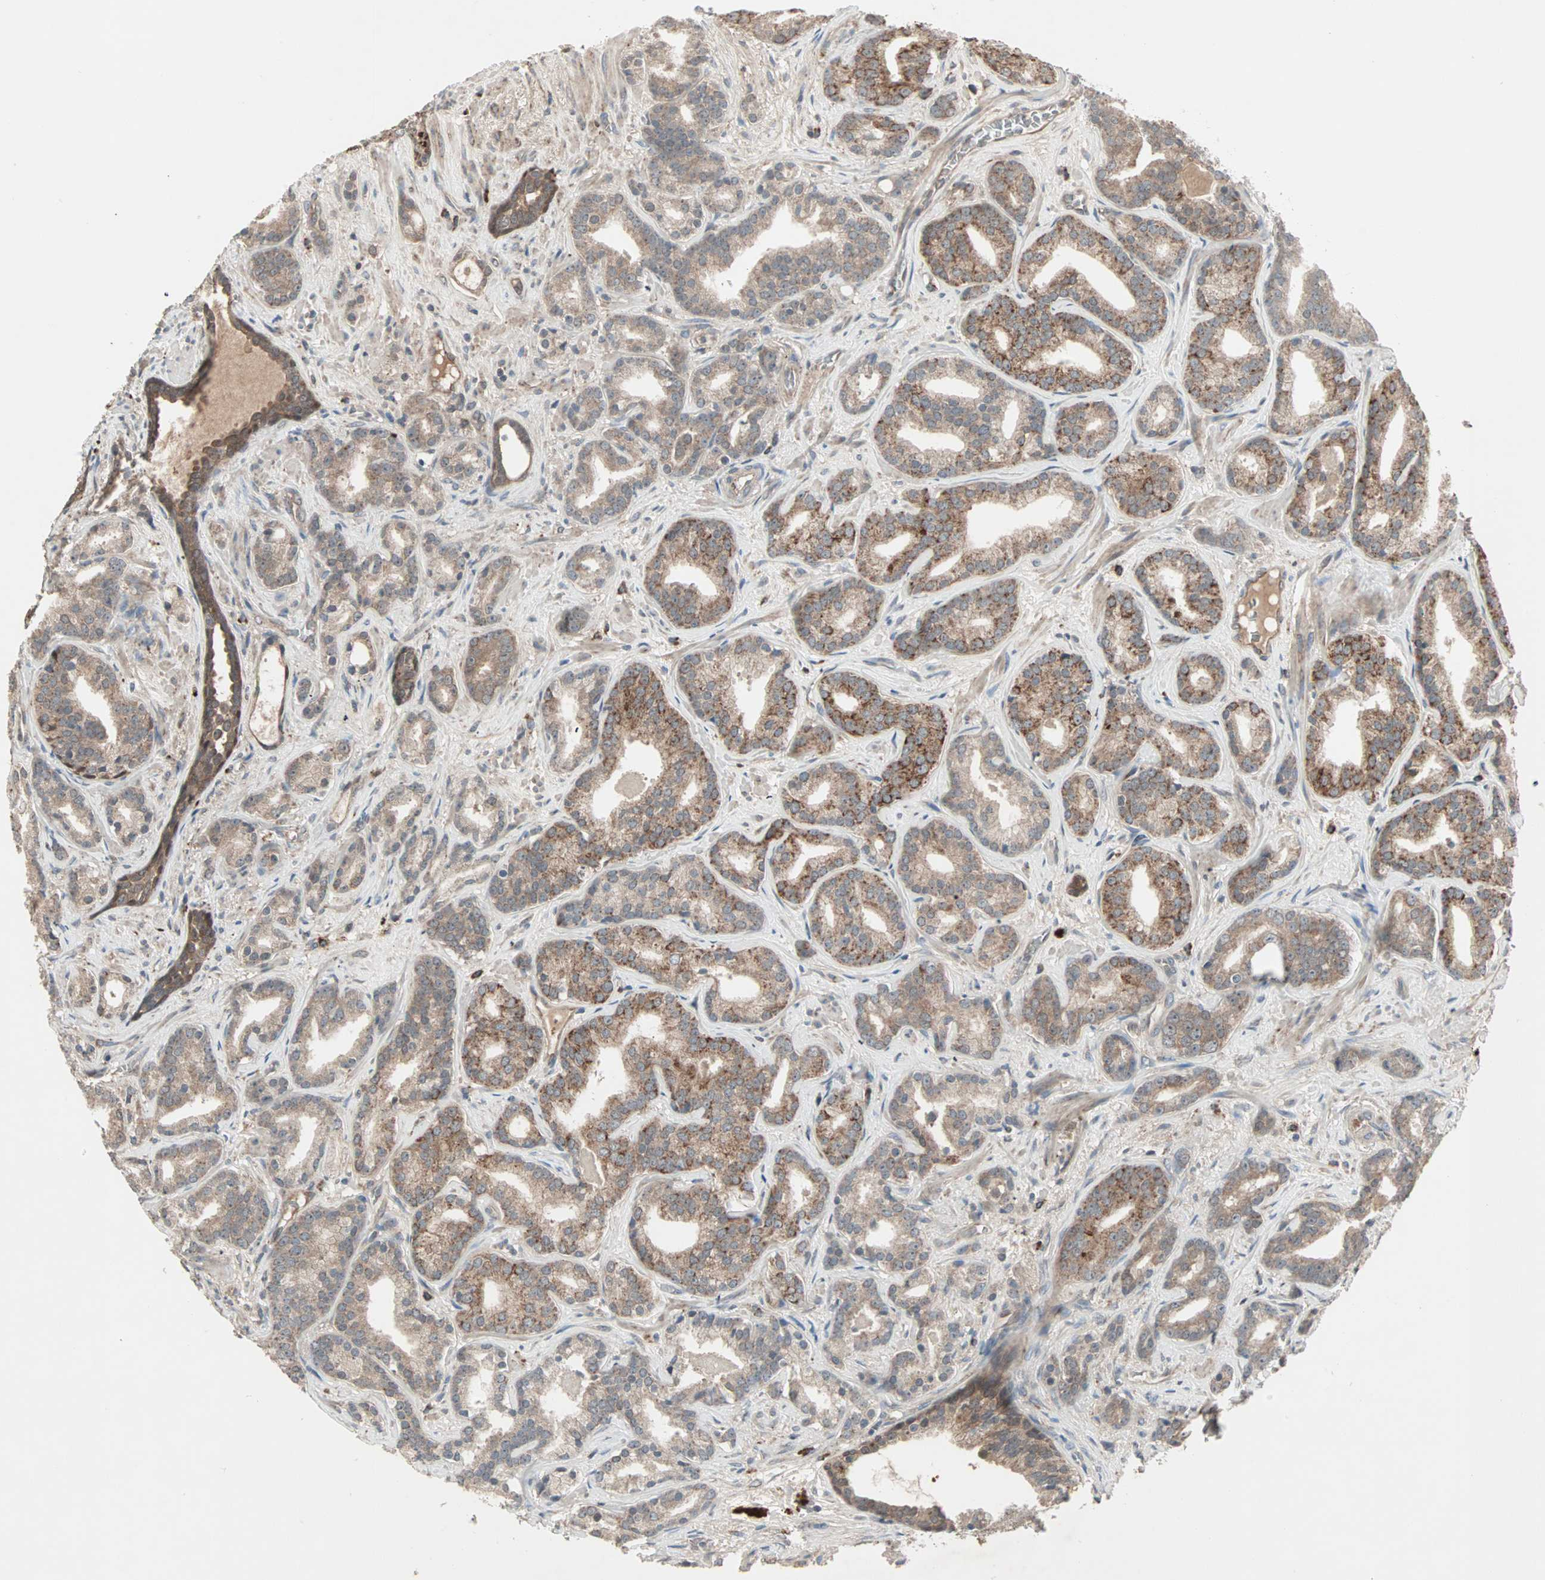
{"staining": {"intensity": "strong", "quantity": "25%-75%", "location": "cytoplasmic/membranous"}, "tissue": "prostate cancer", "cell_type": "Tumor cells", "image_type": "cancer", "snomed": [{"axis": "morphology", "description": "Adenocarcinoma, Low grade"}, {"axis": "topography", "description": "Prostate"}], "caption": "Immunohistochemical staining of human prostate cancer (adenocarcinoma (low-grade)) shows strong cytoplasmic/membranous protein staining in about 25%-75% of tumor cells.", "gene": "JMJD7-PLA2G4B", "patient": {"sex": "male", "age": 63}}